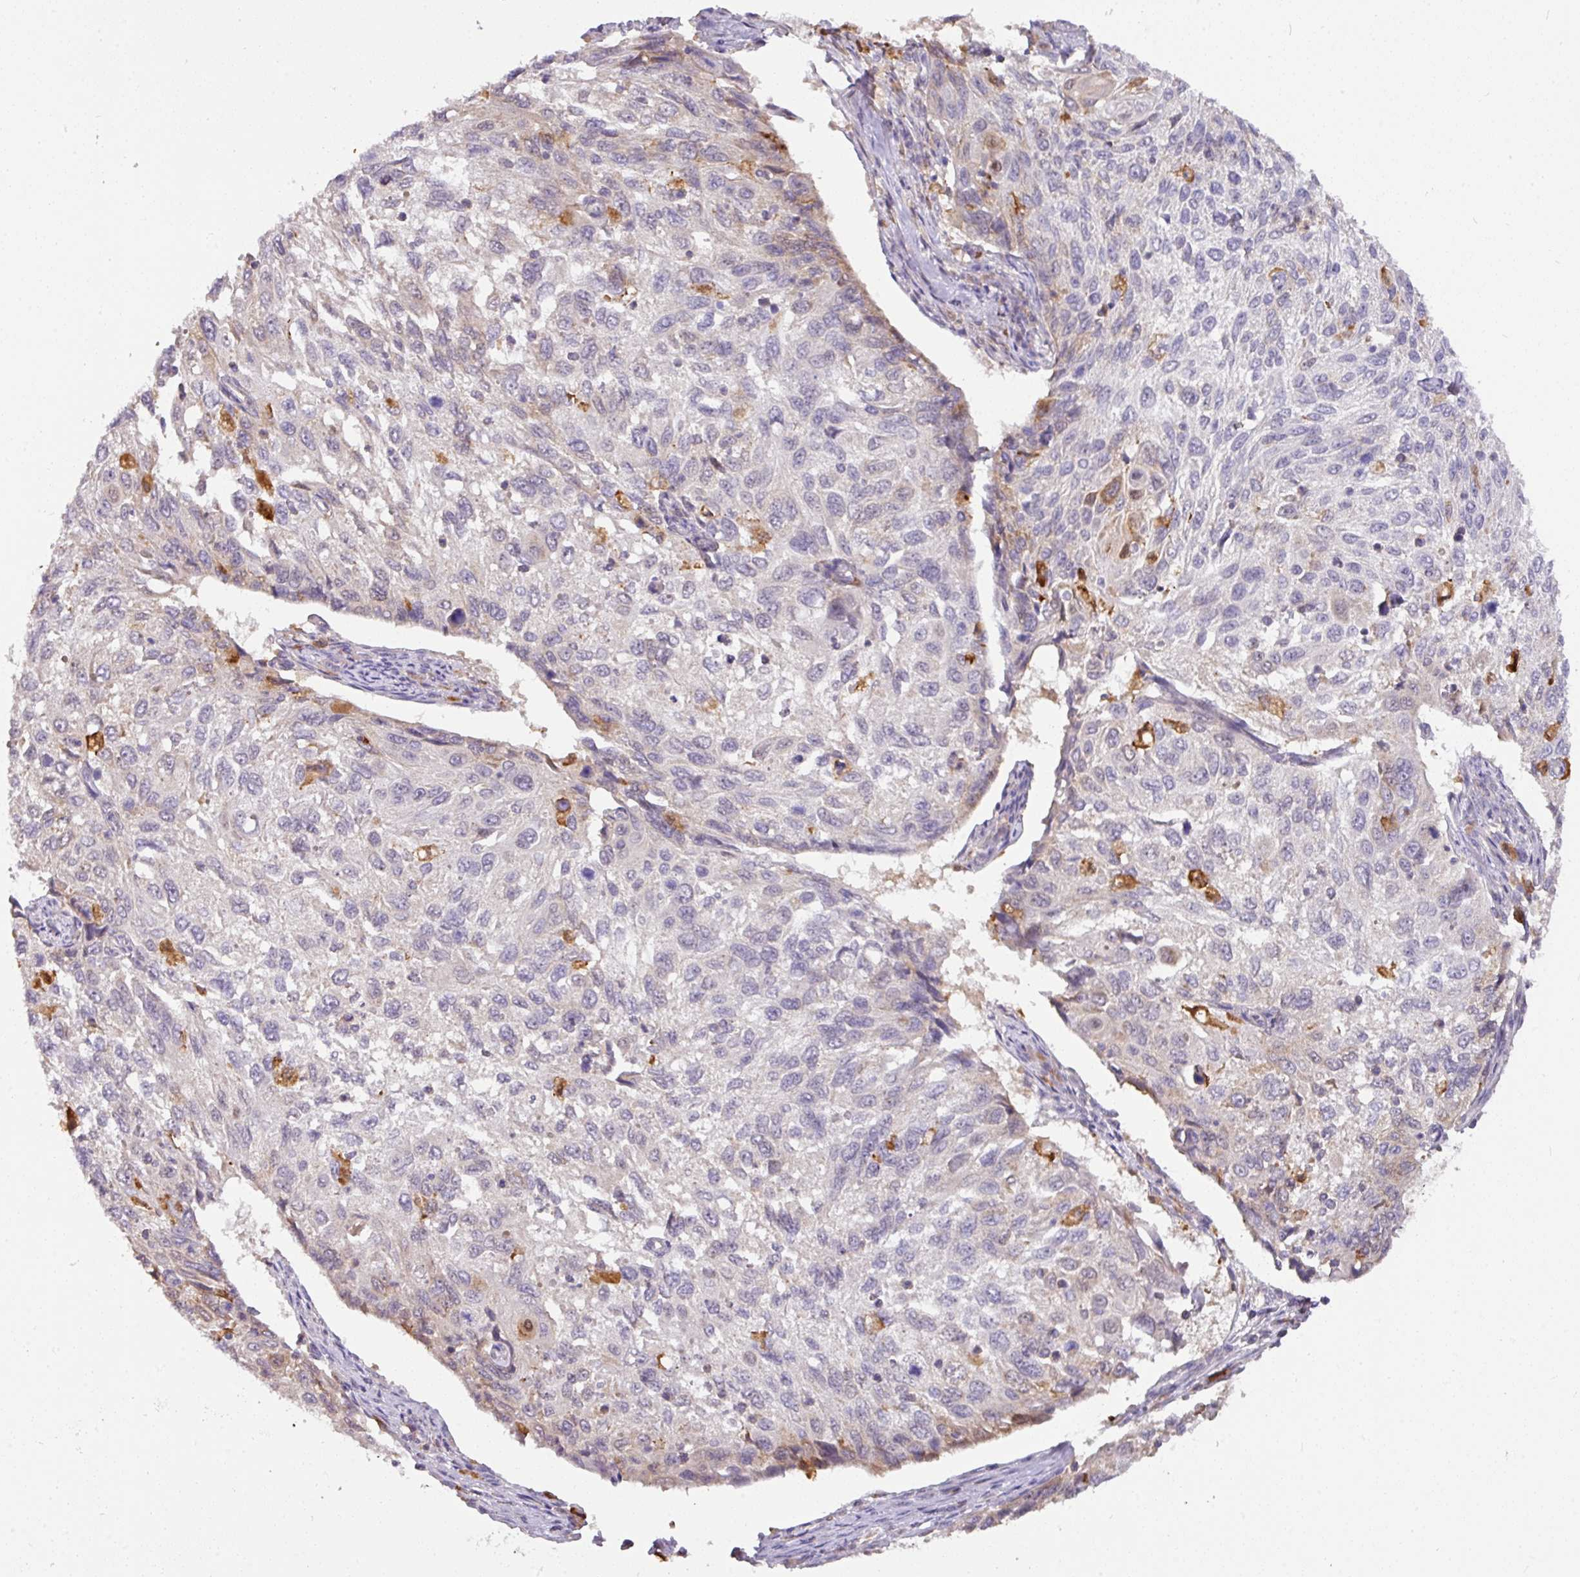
{"staining": {"intensity": "moderate", "quantity": "<25%", "location": "cytoplasmic/membranous"}, "tissue": "cervical cancer", "cell_type": "Tumor cells", "image_type": "cancer", "snomed": [{"axis": "morphology", "description": "Squamous cell carcinoma, NOS"}, {"axis": "topography", "description": "Cervix"}], "caption": "A brown stain labels moderate cytoplasmic/membranous expression of a protein in human cervical cancer tumor cells.", "gene": "GCNT7", "patient": {"sex": "female", "age": 70}}